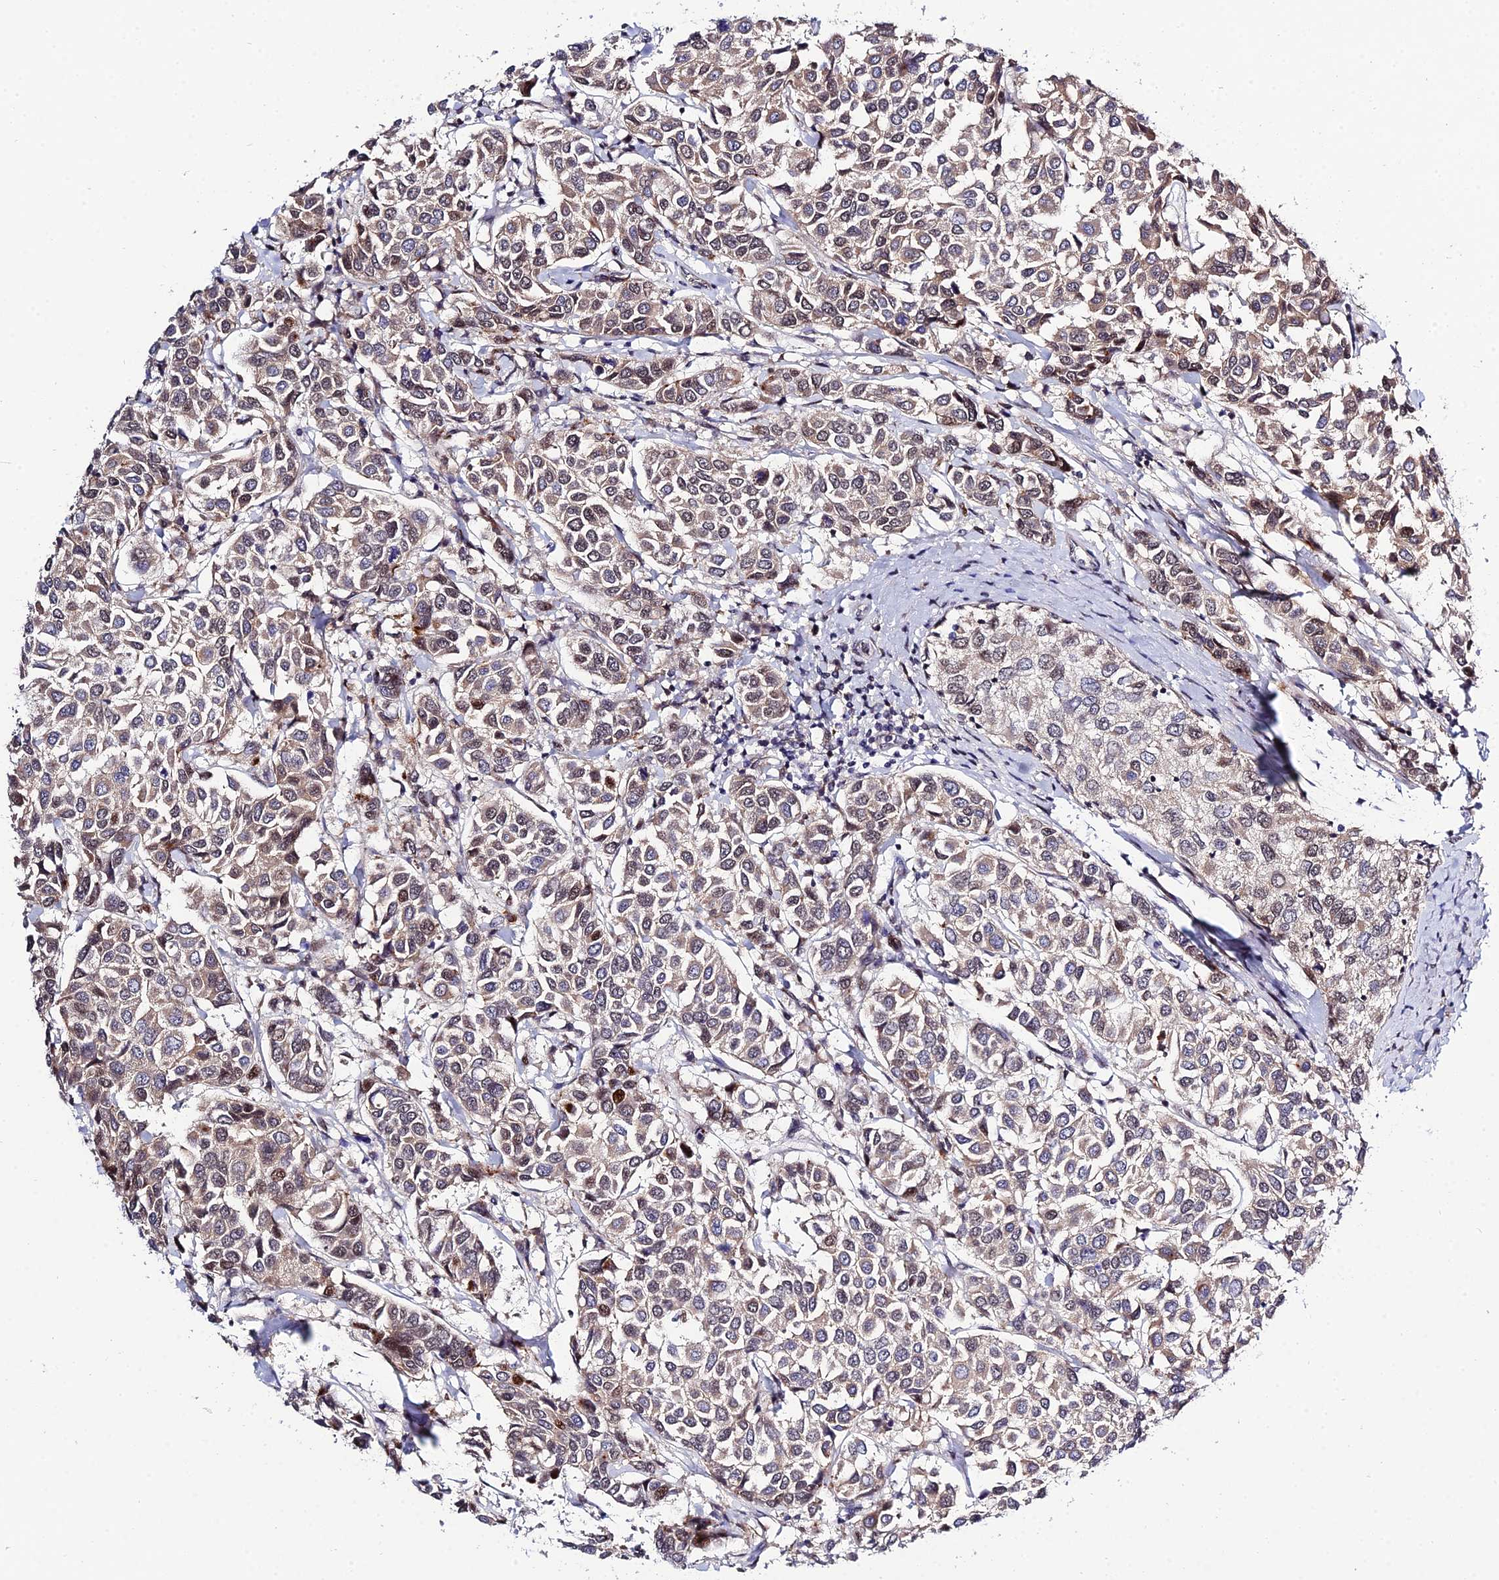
{"staining": {"intensity": "weak", "quantity": ">75%", "location": "cytoplasmic/membranous"}, "tissue": "breast cancer", "cell_type": "Tumor cells", "image_type": "cancer", "snomed": [{"axis": "morphology", "description": "Duct carcinoma"}, {"axis": "topography", "description": "Breast"}], "caption": "A low amount of weak cytoplasmic/membranous positivity is seen in about >75% of tumor cells in breast cancer (infiltrating ductal carcinoma) tissue.", "gene": "SYT15", "patient": {"sex": "female", "age": 55}}